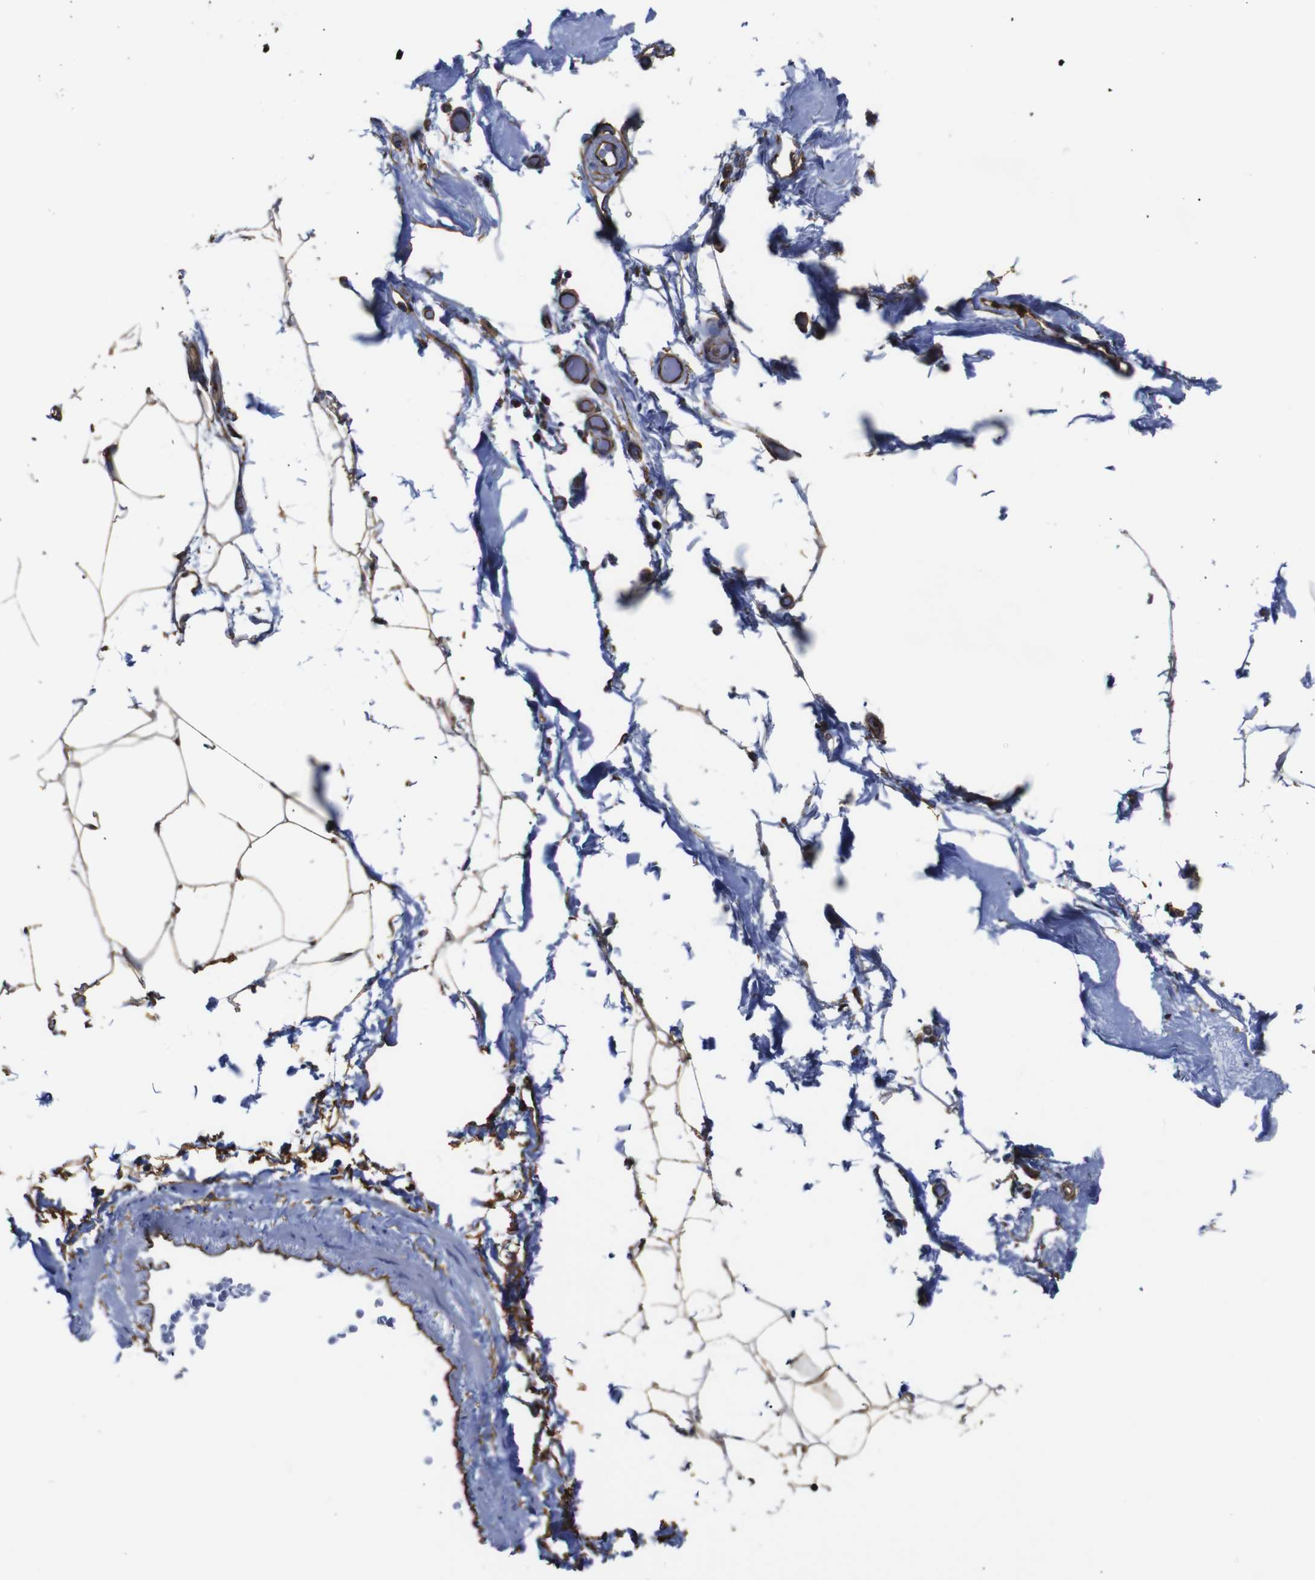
{"staining": {"intensity": "moderate", "quantity": ">75%", "location": "cytoplasmic/membranous"}, "tissue": "adipose tissue", "cell_type": "Adipocytes", "image_type": "normal", "snomed": [{"axis": "morphology", "description": "Normal tissue, NOS"}, {"axis": "topography", "description": "Breast"}, {"axis": "topography", "description": "Soft tissue"}], "caption": "Immunohistochemical staining of benign adipose tissue reveals moderate cytoplasmic/membranous protein expression in about >75% of adipocytes.", "gene": "SPTBN1", "patient": {"sex": "female", "age": 75}}